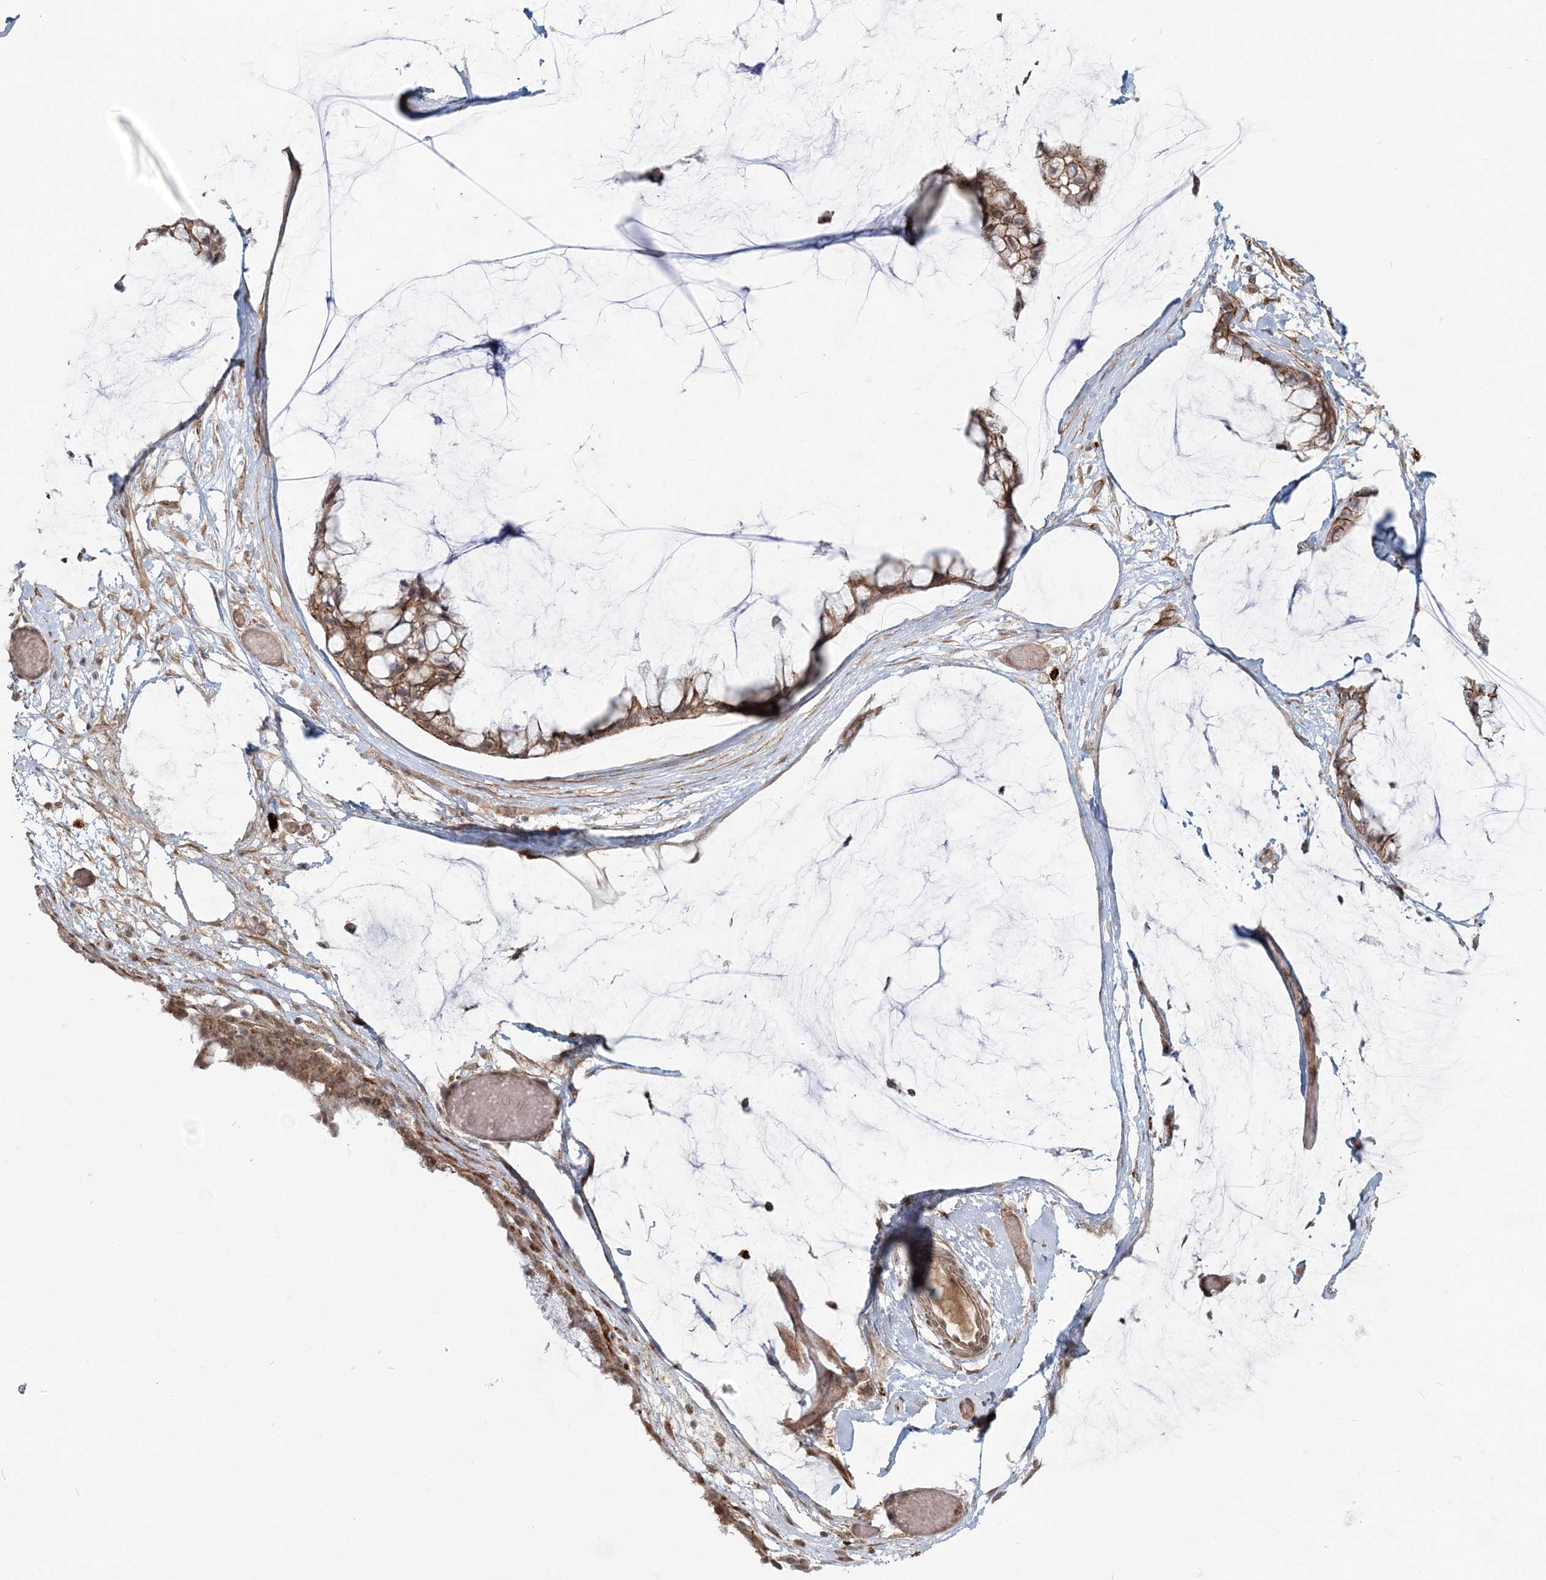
{"staining": {"intensity": "moderate", "quantity": ">75%", "location": "cytoplasmic/membranous"}, "tissue": "ovarian cancer", "cell_type": "Tumor cells", "image_type": "cancer", "snomed": [{"axis": "morphology", "description": "Cystadenocarcinoma, mucinous, NOS"}, {"axis": "topography", "description": "Ovary"}], "caption": "Immunohistochemistry (IHC) of human ovarian cancer displays medium levels of moderate cytoplasmic/membranous staining in approximately >75% of tumor cells.", "gene": "SH3PXD2A", "patient": {"sex": "female", "age": 39}}